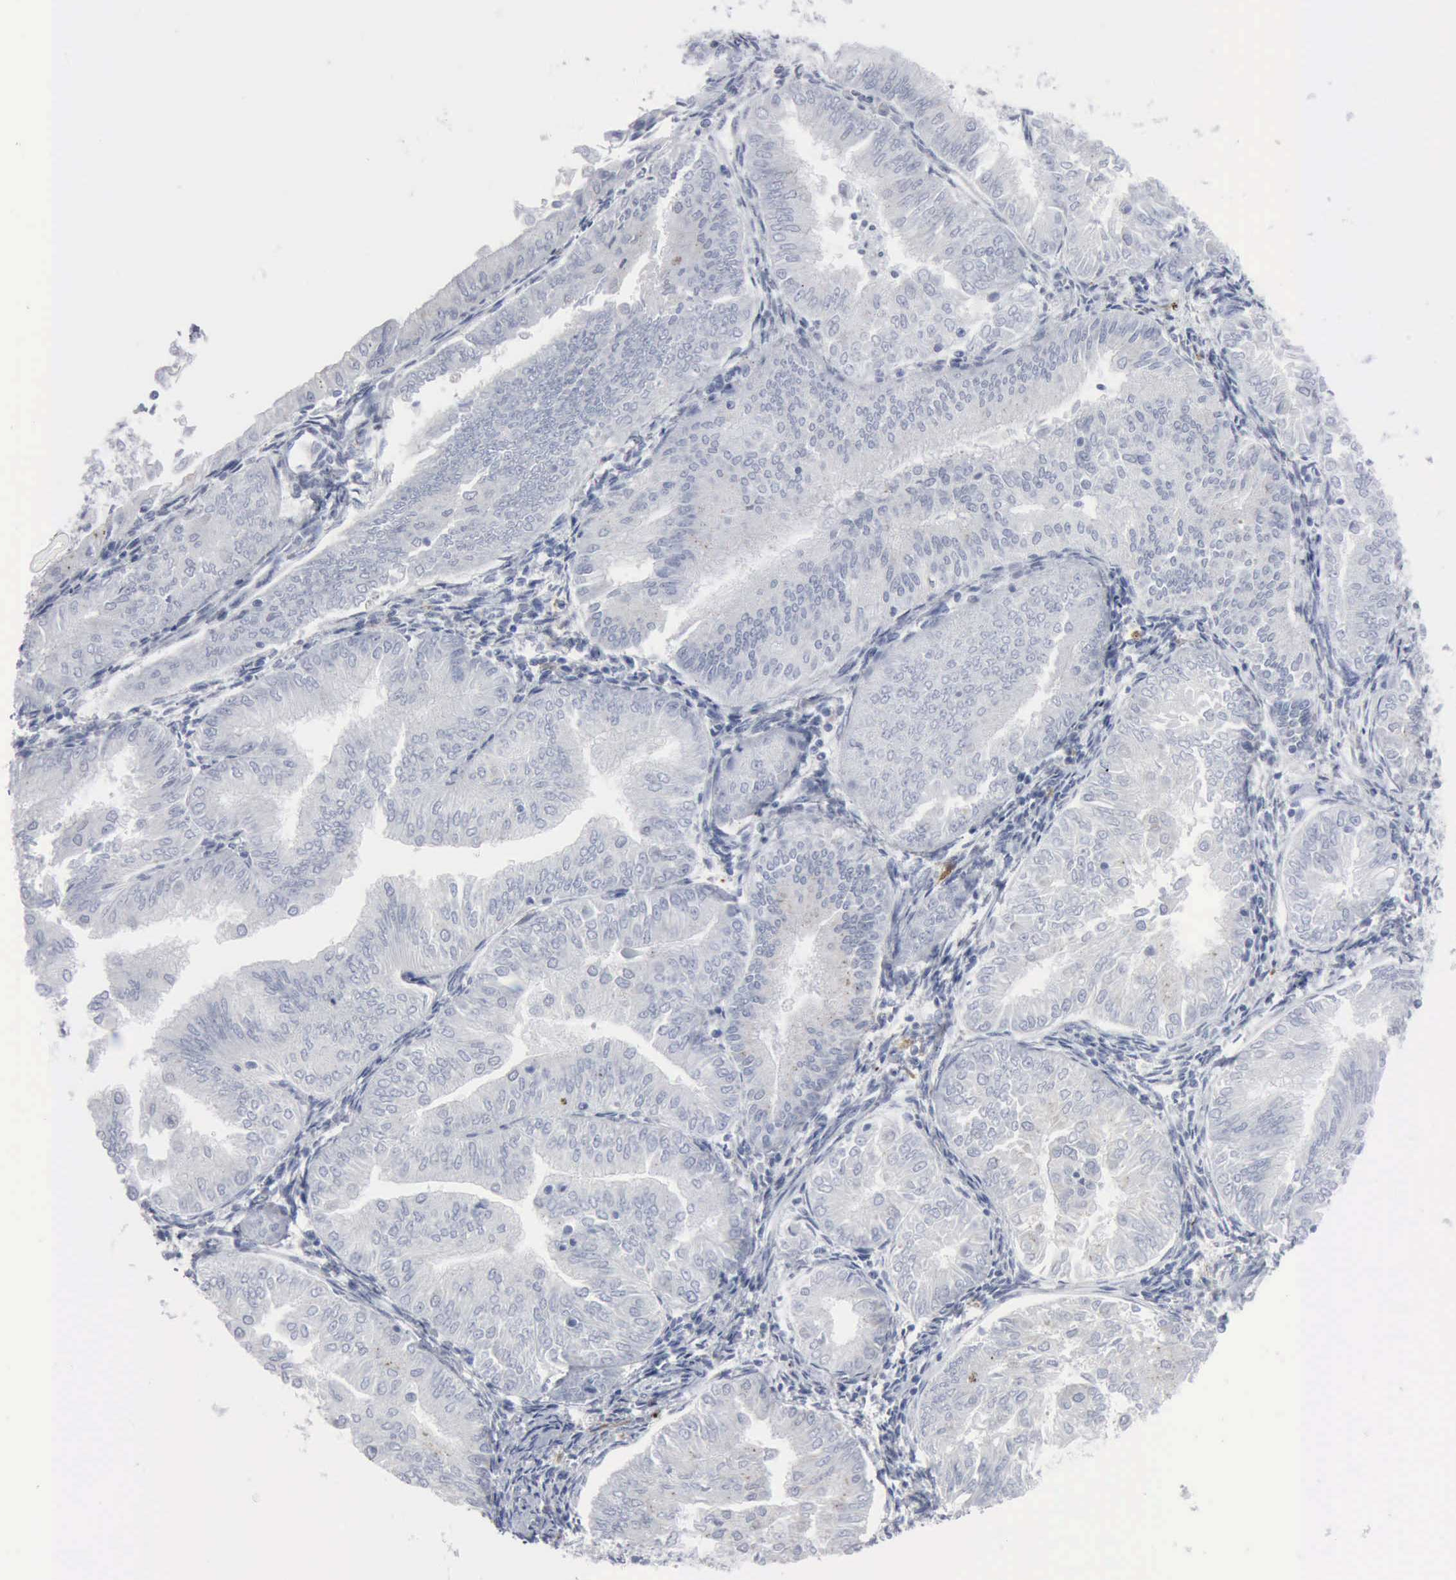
{"staining": {"intensity": "negative", "quantity": "none", "location": "none"}, "tissue": "endometrial cancer", "cell_type": "Tumor cells", "image_type": "cancer", "snomed": [{"axis": "morphology", "description": "Adenocarcinoma, NOS"}, {"axis": "topography", "description": "Endometrium"}], "caption": "An immunohistochemistry histopathology image of adenocarcinoma (endometrial) is shown. There is no staining in tumor cells of adenocarcinoma (endometrial).", "gene": "GLA", "patient": {"sex": "female", "age": 53}}